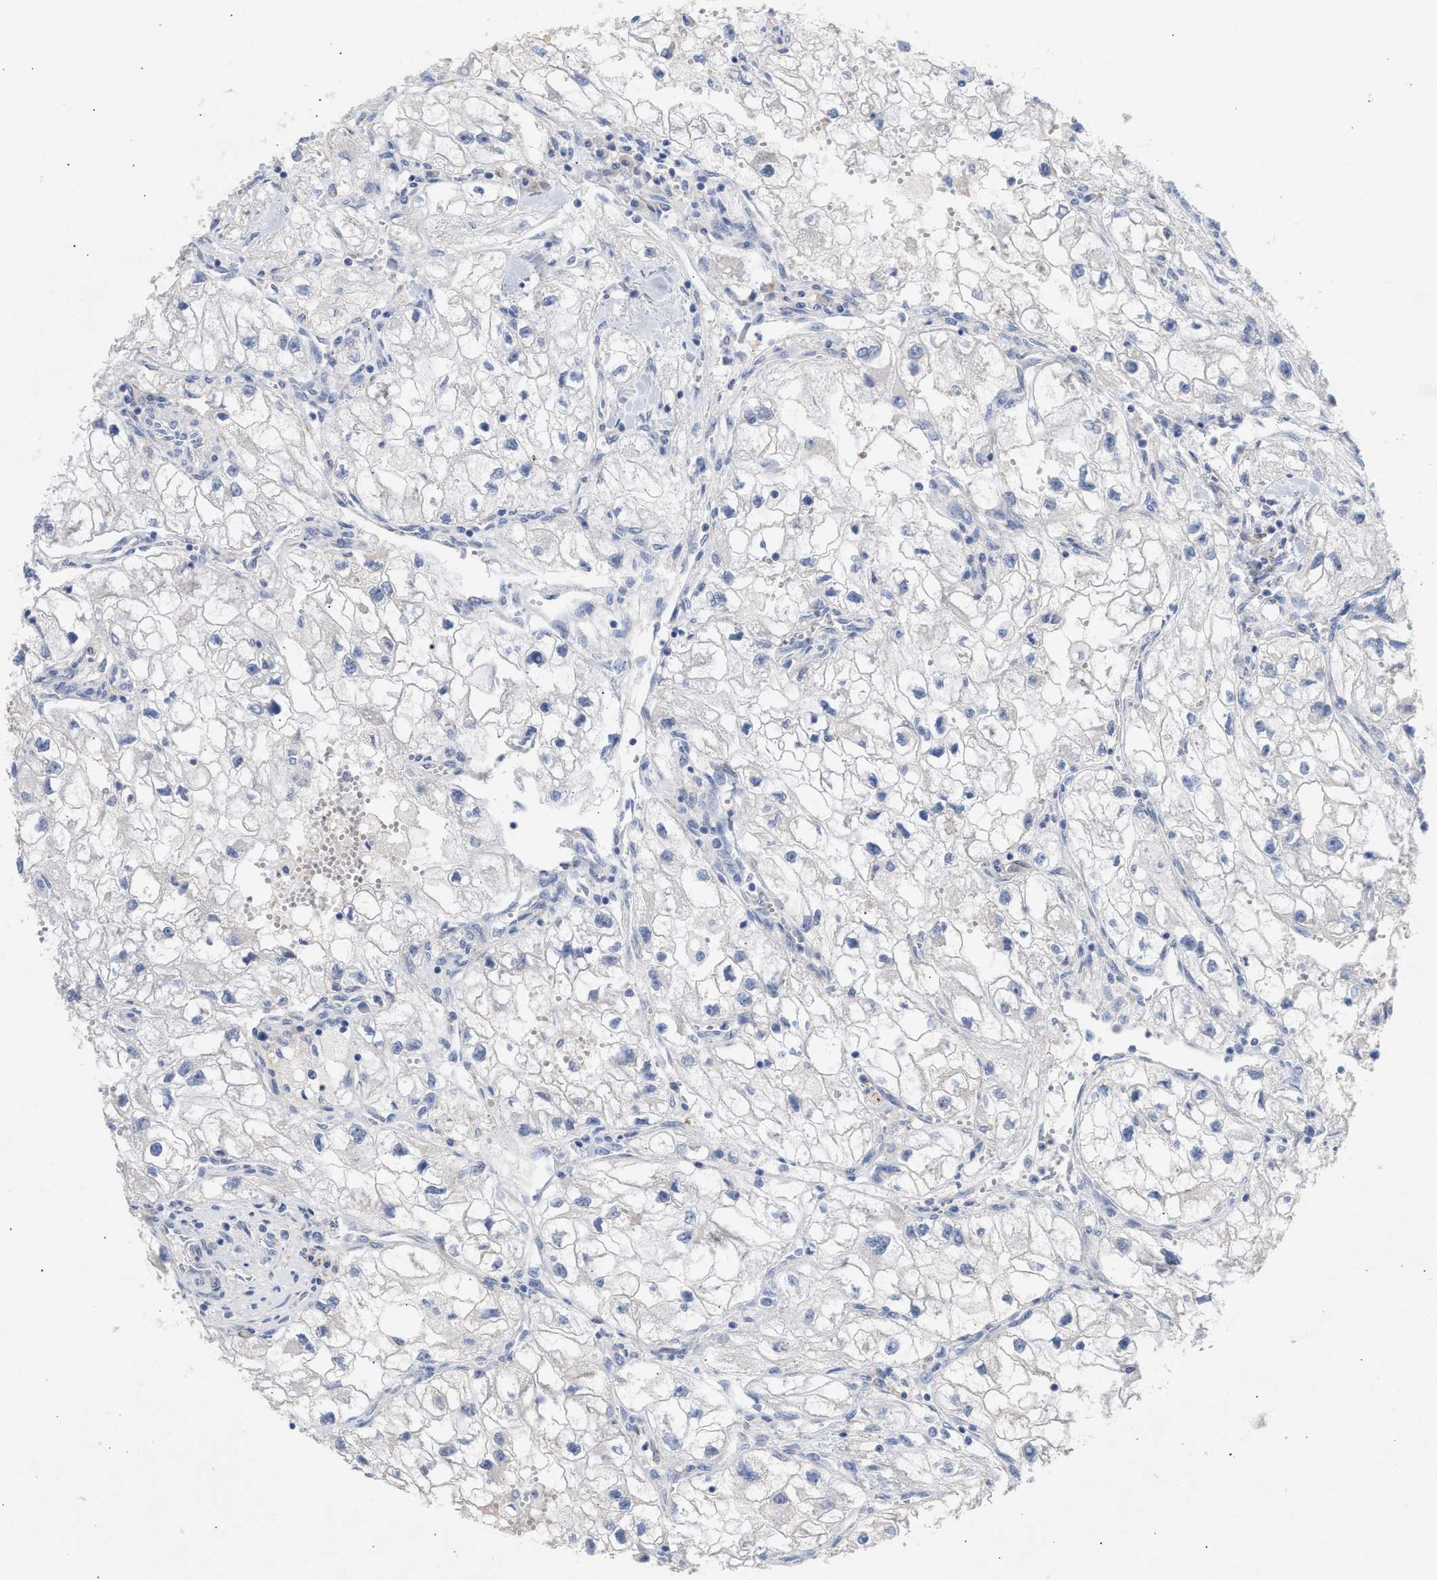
{"staining": {"intensity": "negative", "quantity": "none", "location": "none"}, "tissue": "renal cancer", "cell_type": "Tumor cells", "image_type": "cancer", "snomed": [{"axis": "morphology", "description": "Adenocarcinoma, NOS"}, {"axis": "topography", "description": "Kidney"}], "caption": "Human renal adenocarcinoma stained for a protein using immunohistochemistry (IHC) demonstrates no staining in tumor cells.", "gene": "SELENOM", "patient": {"sex": "female", "age": 70}}